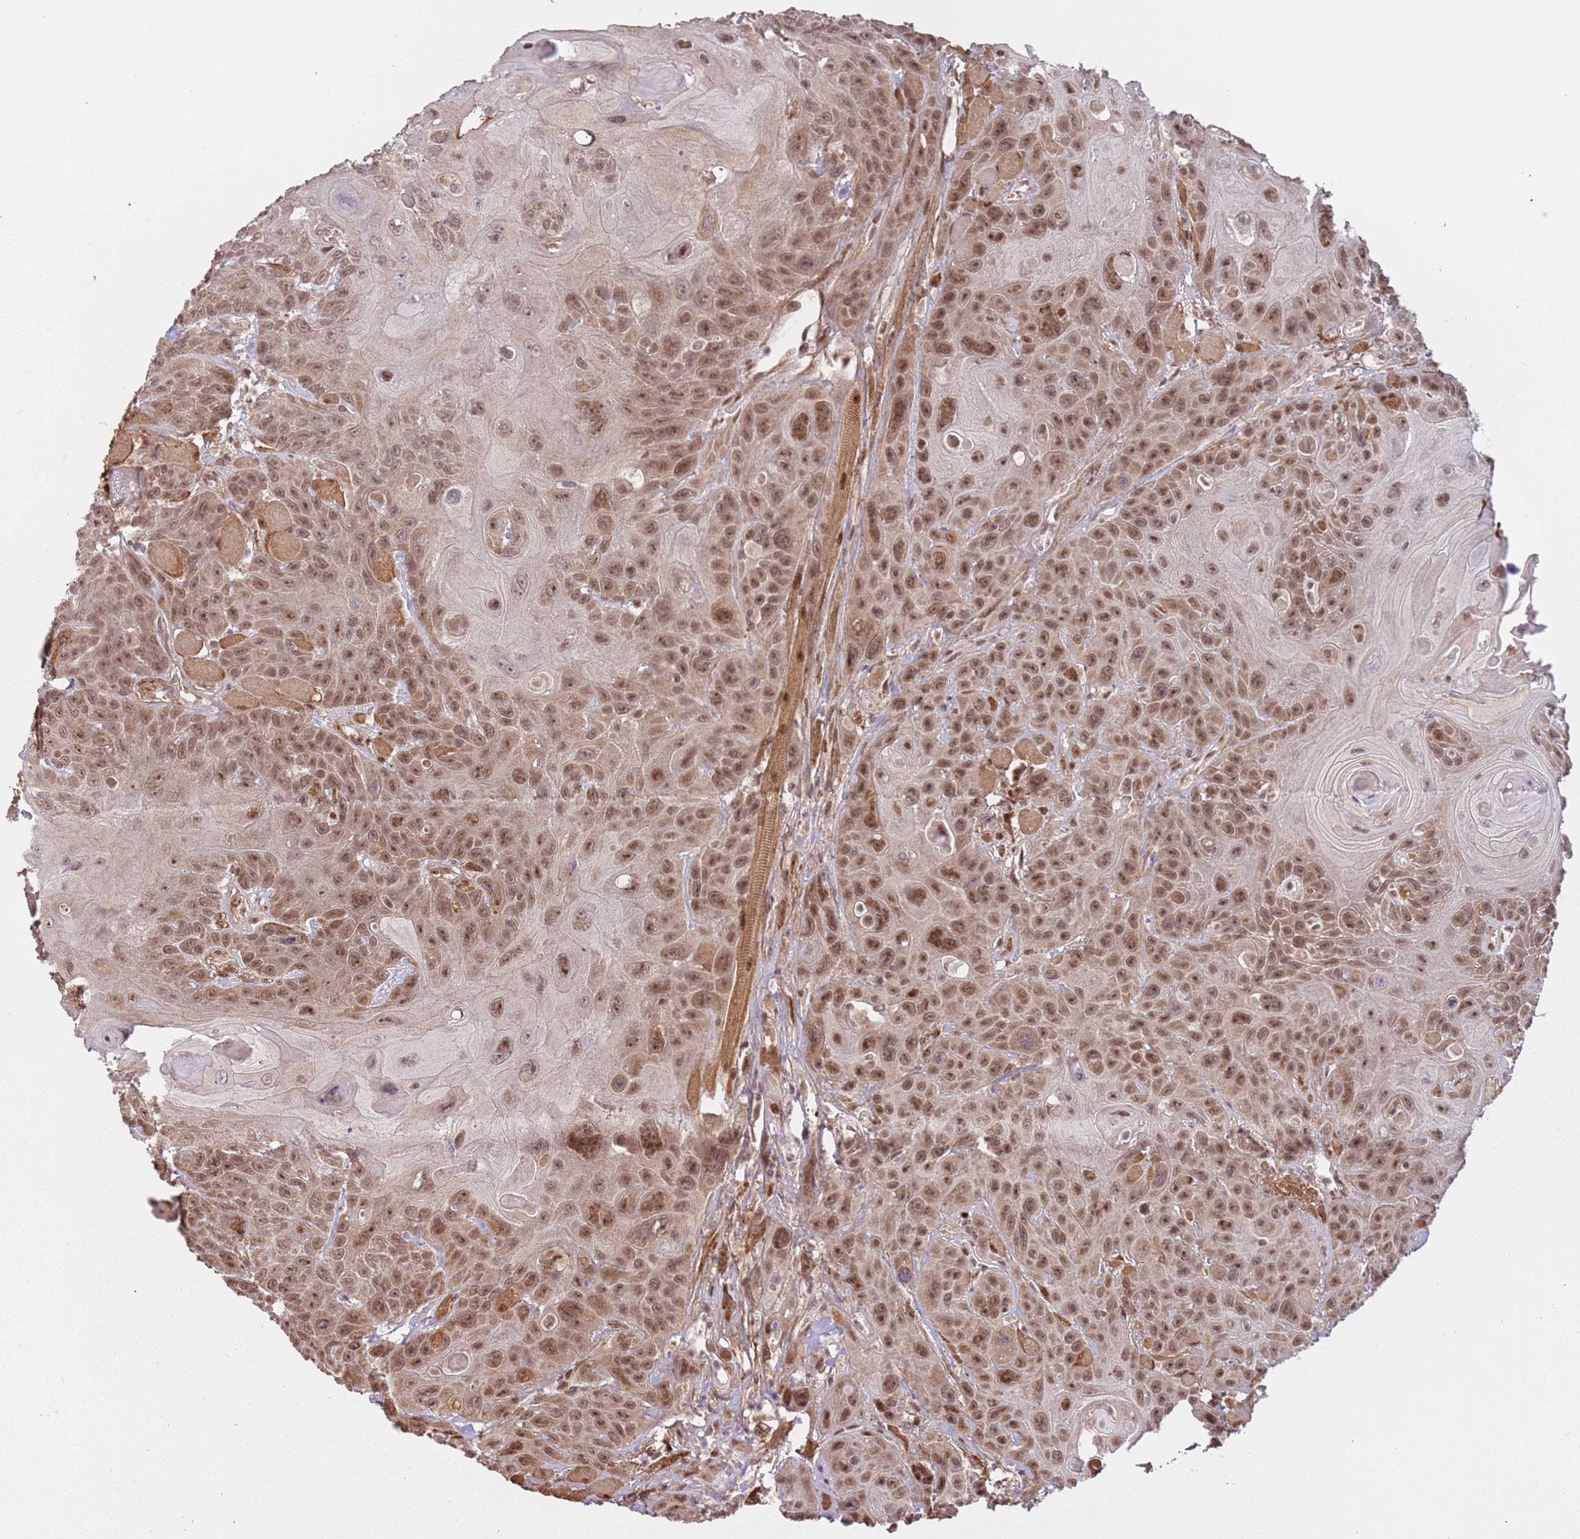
{"staining": {"intensity": "moderate", "quantity": ">75%", "location": "nuclear"}, "tissue": "head and neck cancer", "cell_type": "Tumor cells", "image_type": "cancer", "snomed": [{"axis": "morphology", "description": "Squamous cell carcinoma, NOS"}, {"axis": "topography", "description": "Head-Neck"}], "caption": "Protein analysis of squamous cell carcinoma (head and neck) tissue displays moderate nuclear positivity in approximately >75% of tumor cells.", "gene": "POLR3H", "patient": {"sex": "female", "age": 59}}